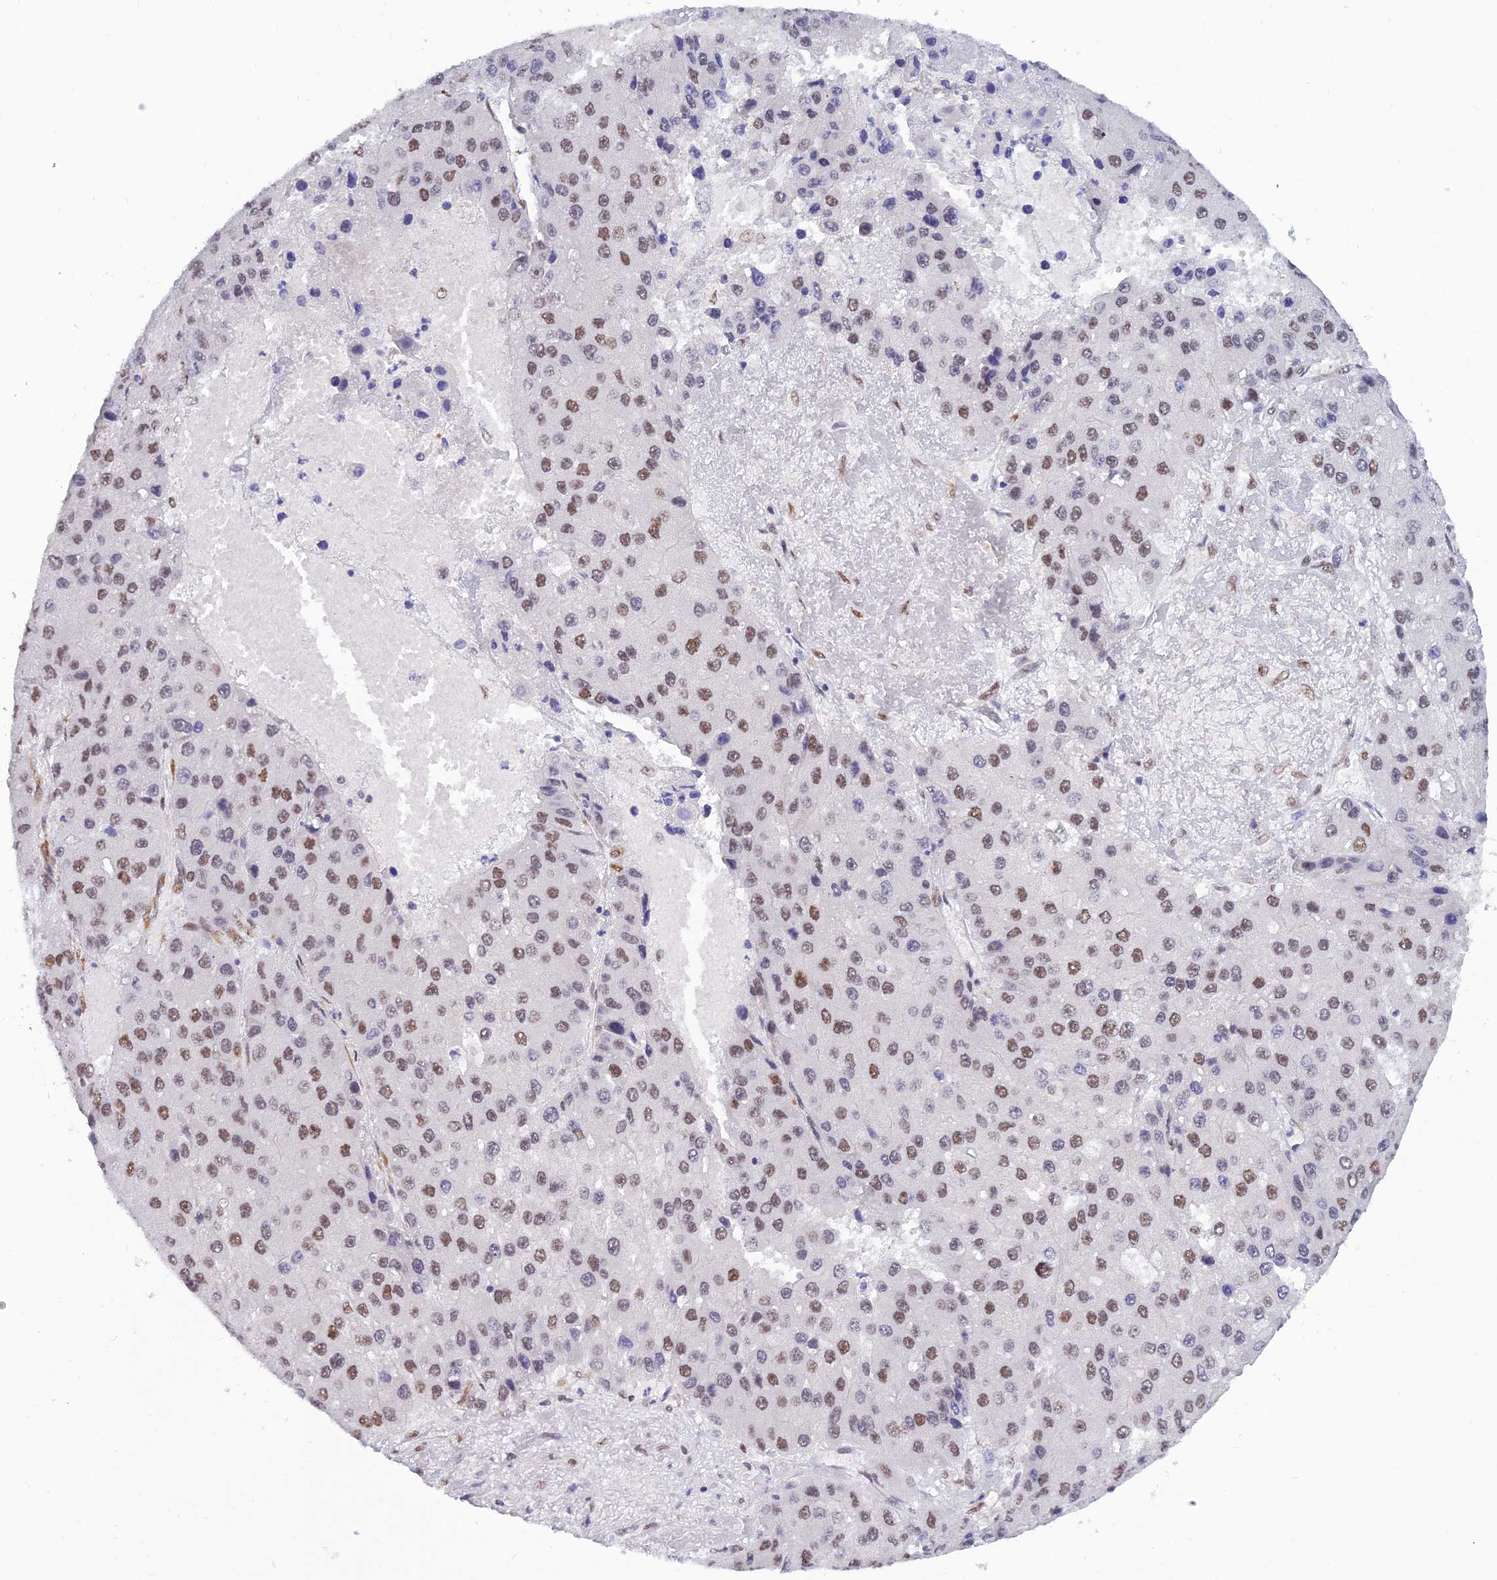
{"staining": {"intensity": "moderate", "quantity": ">75%", "location": "nuclear"}, "tissue": "liver cancer", "cell_type": "Tumor cells", "image_type": "cancer", "snomed": [{"axis": "morphology", "description": "Carcinoma, Hepatocellular, NOS"}, {"axis": "topography", "description": "Liver"}], "caption": "Protein staining of hepatocellular carcinoma (liver) tissue displays moderate nuclear staining in approximately >75% of tumor cells.", "gene": "CLK4", "patient": {"sex": "female", "age": 73}}